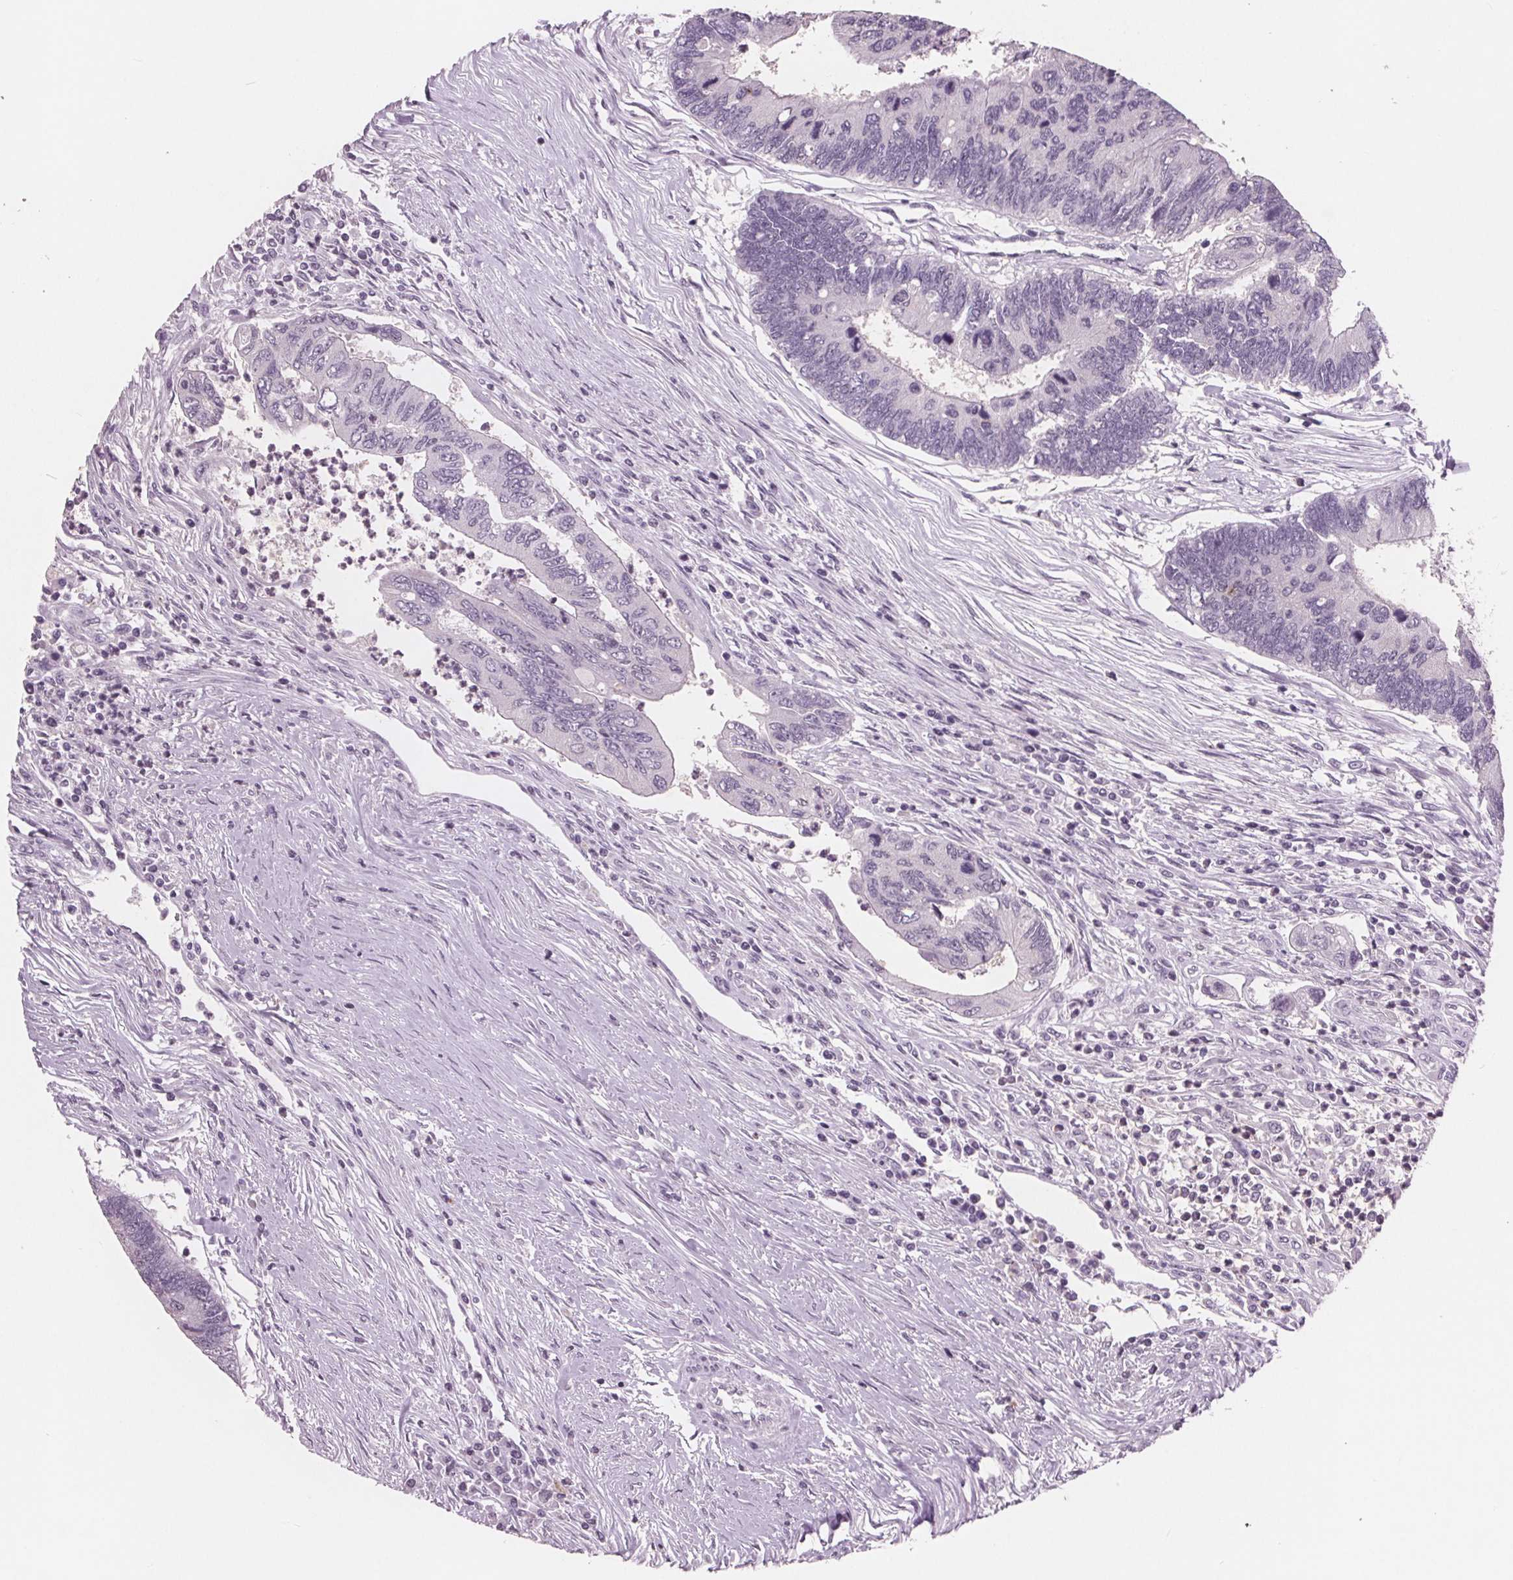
{"staining": {"intensity": "negative", "quantity": "none", "location": "none"}, "tissue": "colorectal cancer", "cell_type": "Tumor cells", "image_type": "cancer", "snomed": [{"axis": "morphology", "description": "Adenocarcinoma, NOS"}, {"axis": "topography", "description": "Colon"}], "caption": "There is no significant positivity in tumor cells of colorectal adenocarcinoma.", "gene": "PTPN14", "patient": {"sex": "female", "age": 67}}